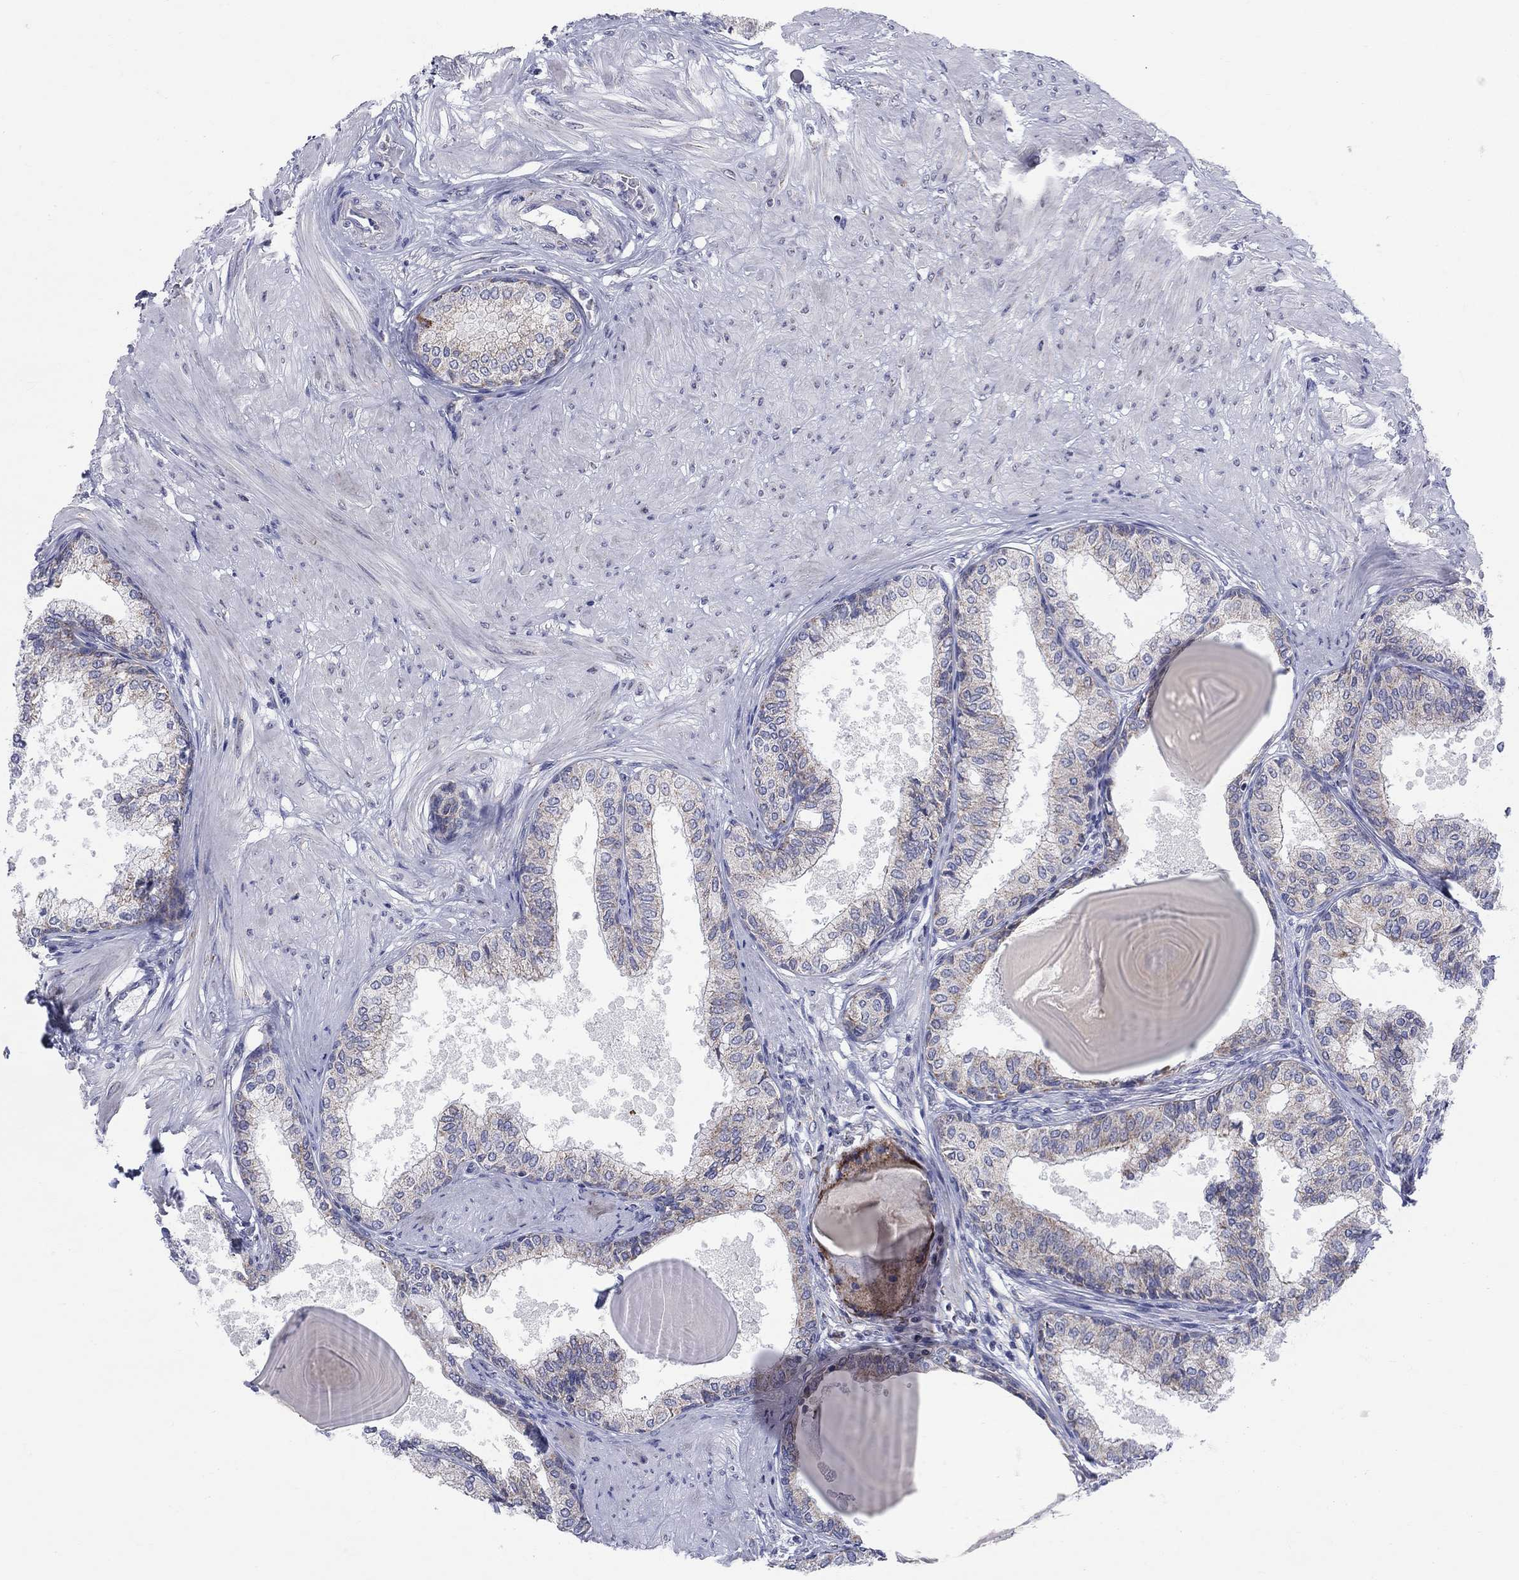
{"staining": {"intensity": "weak", "quantity": "<25%", "location": "cytoplasmic/membranous"}, "tissue": "prostate", "cell_type": "Glandular cells", "image_type": "normal", "snomed": [{"axis": "morphology", "description": "Normal tissue, NOS"}, {"axis": "topography", "description": "Prostate"}], "caption": "Immunohistochemical staining of normal human prostate displays no significant staining in glandular cells. The staining is performed using DAB (3,3'-diaminobenzidine) brown chromogen with nuclei counter-stained in using hematoxylin.", "gene": "KISS1R", "patient": {"sex": "male", "age": 63}}